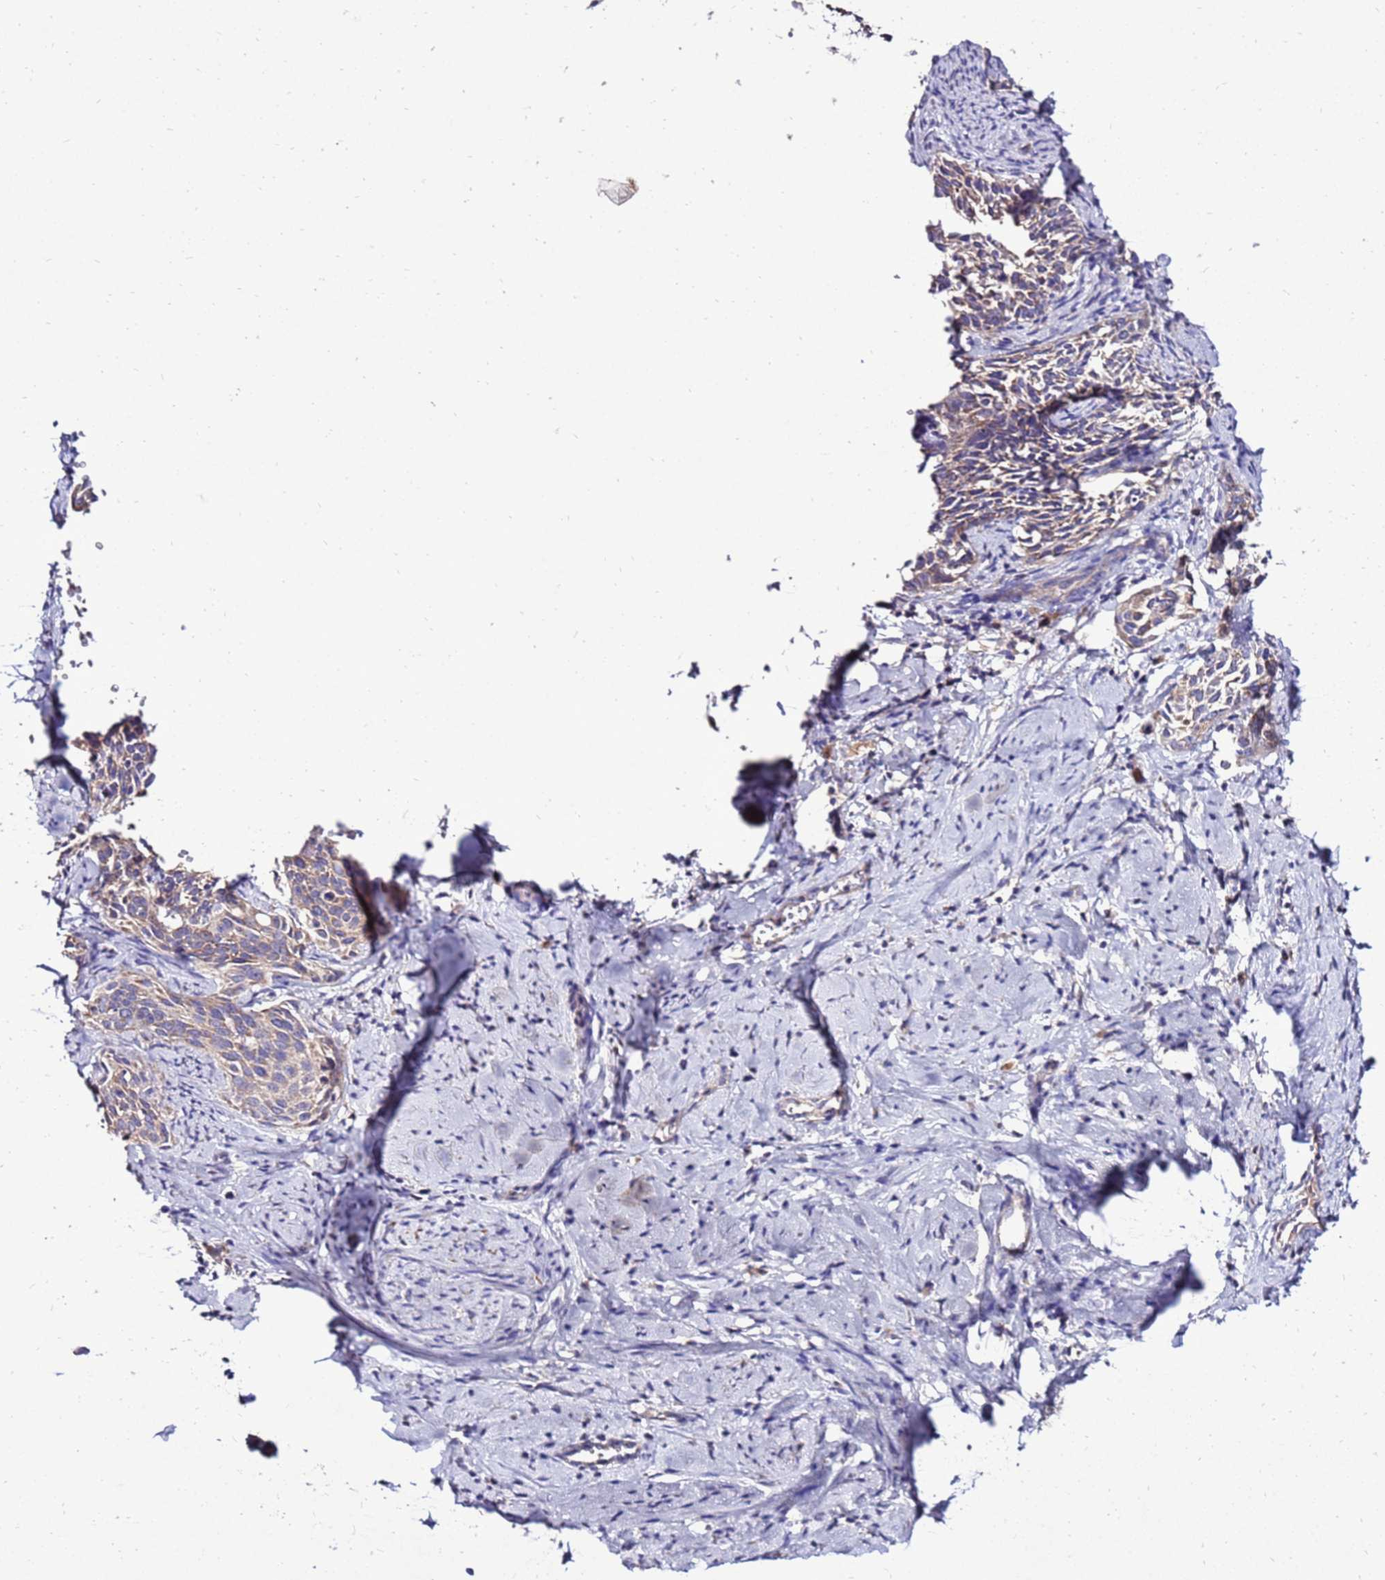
{"staining": {"intensity": "weak", "quantity": ">75%", "location": "cytoplasmic/membranous"}, "tissue": "cervical cancer", "cell_type": "Tumor cells", "image_type": "cancer", "snomed": [{"axis": "morphology", "description": "Squamous cell carcinoma, NOS"}, {"axis": "topography", "description": "Cervix"}], "caption": "Brown immunohistochemical staining in human cervical cancer shows weak cytoplasmic/membranous staining in approximately >75% of tumor cells. (Brightfield microscopy of DAB IHC at high magnification).", "gene": "TMEM106C", "patient": {"sex": "female", "age": 44}}